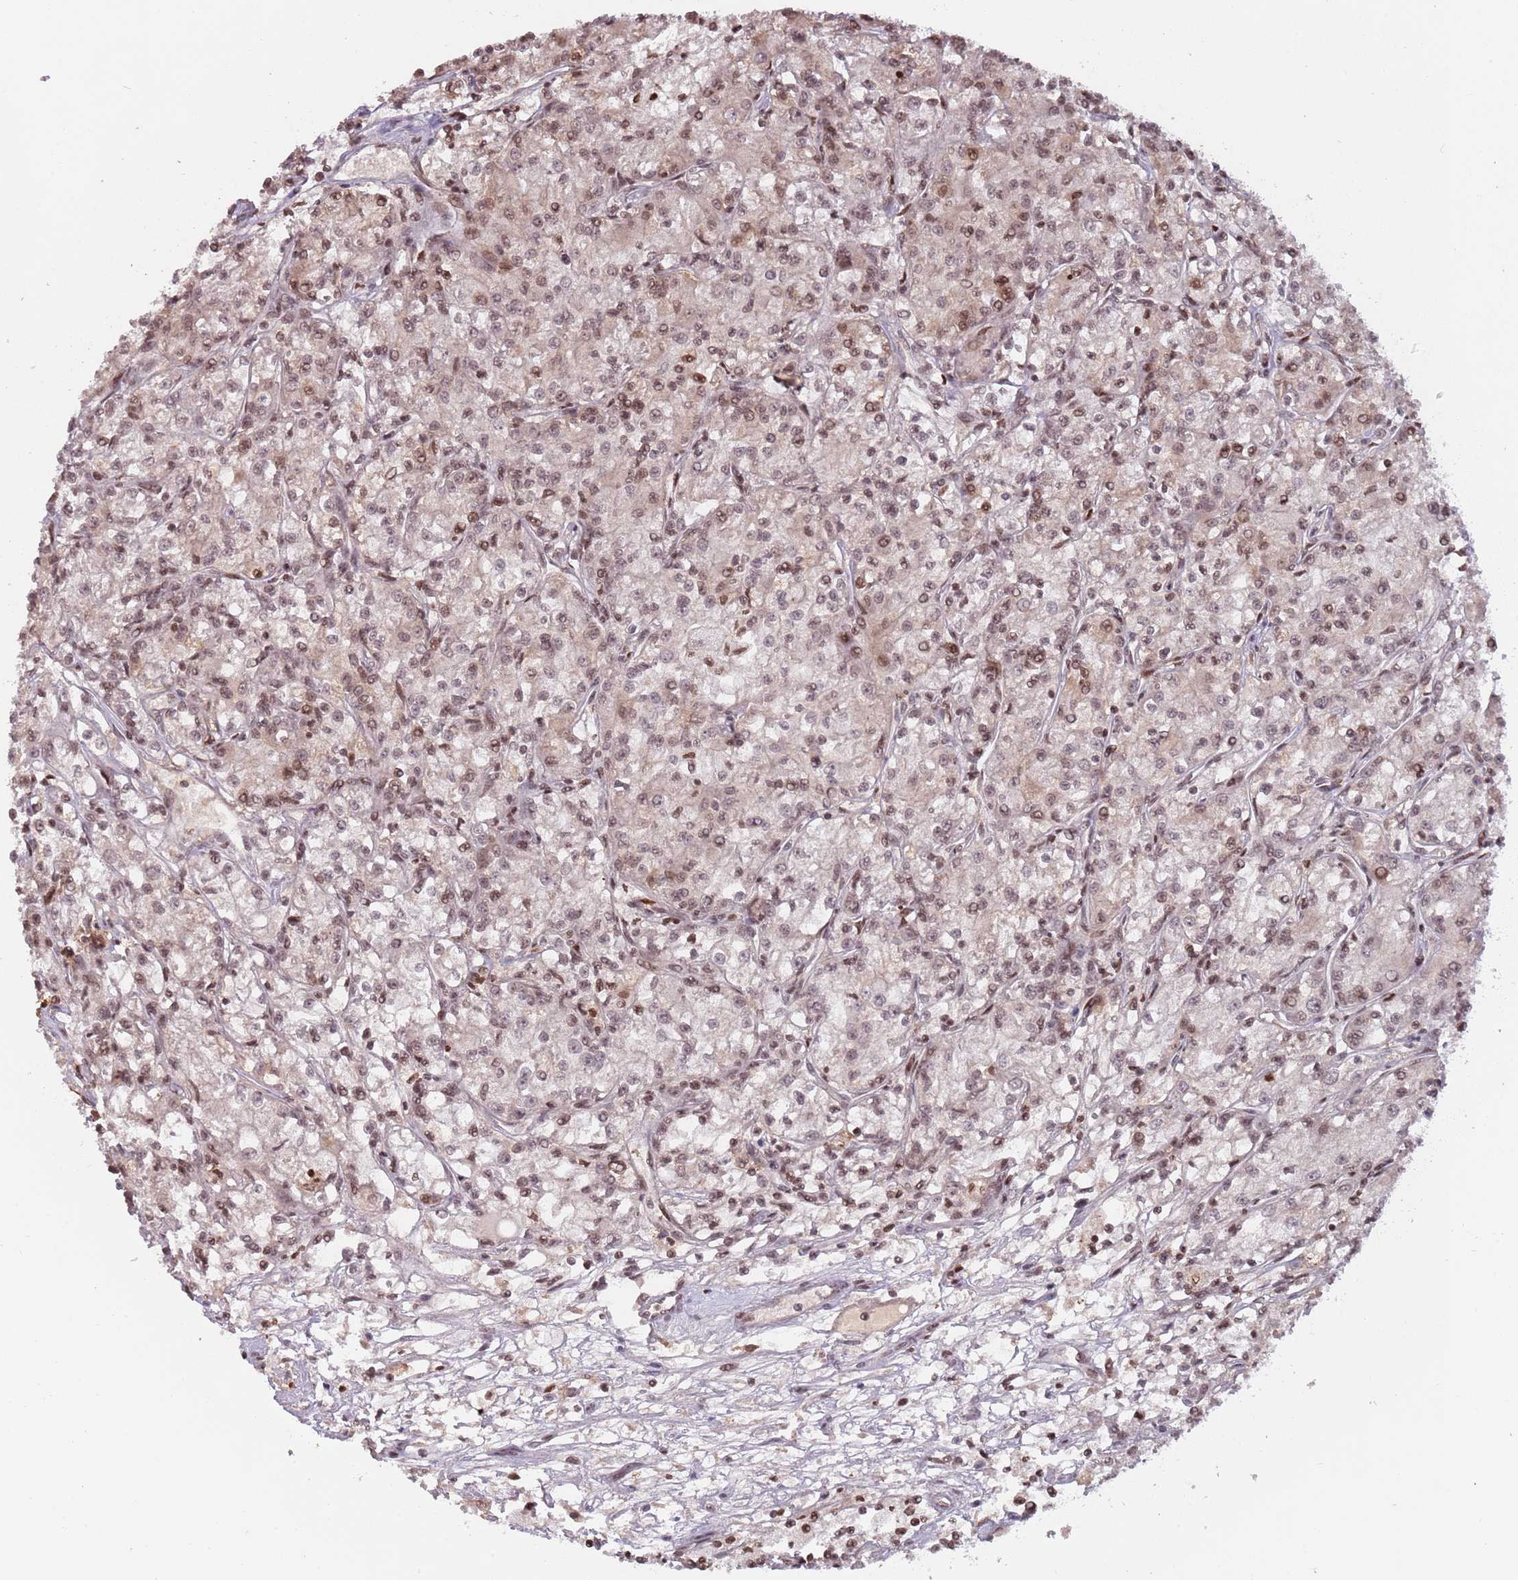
{"staining": {"intensity": "moderate", "quantity": ">75%", "location": "nuclear"}, "tissue": "renal cancer", "cell_type": "Tumor cells", "image_type": "cancer", "snomed": [{"axis": "morphology", "description": "Adenocarcinoma, NOS"}, {"axis": "topography", "description": "Kidney"}], "caption": "This is a photomicrograph of immunohistochemistry staining of renal cancer, which shows moderate positivity in the nuclear of tumor cells.", "gene": "SH3RF3", "patient": {"sex": "female", "age": 59}}